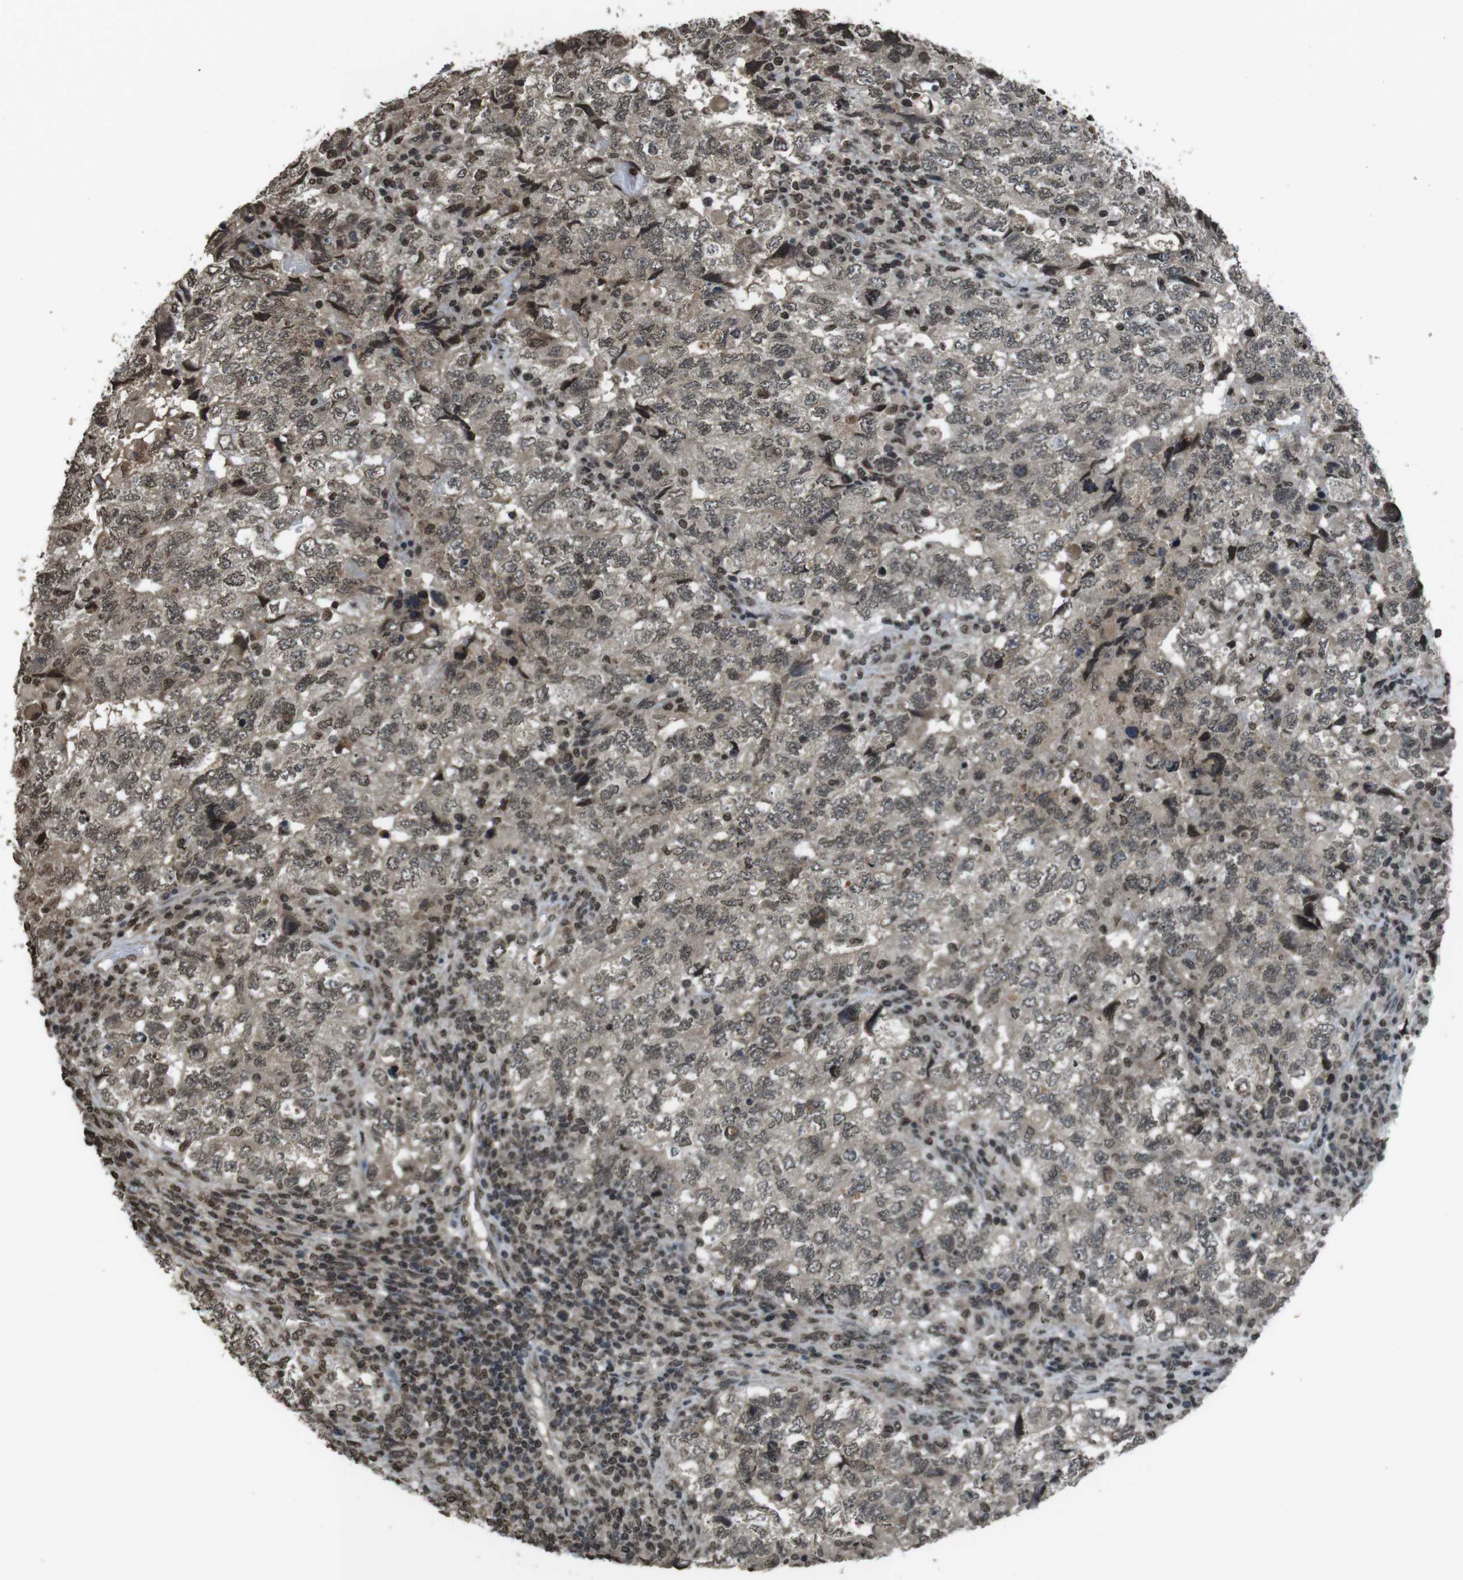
{"staining": {"intensity": "weak", "quantity": ">75%", "location": "nuclear"}, "tissue": "testis cancer", "cell_type": "Tumor cells", "image_type": "cancer", "snomed": [{"axis": "morphology", "description": "Carcinoma, Embryonal, NOS"}, {"axis": "topography", "description": "Testis"}], "caption": "An image of human testis cancer stained for a protein reveals weak nuclear brown staining in tumor cells.", "gene": "MAF", "patient": {"sex": "male", "age": 36}}